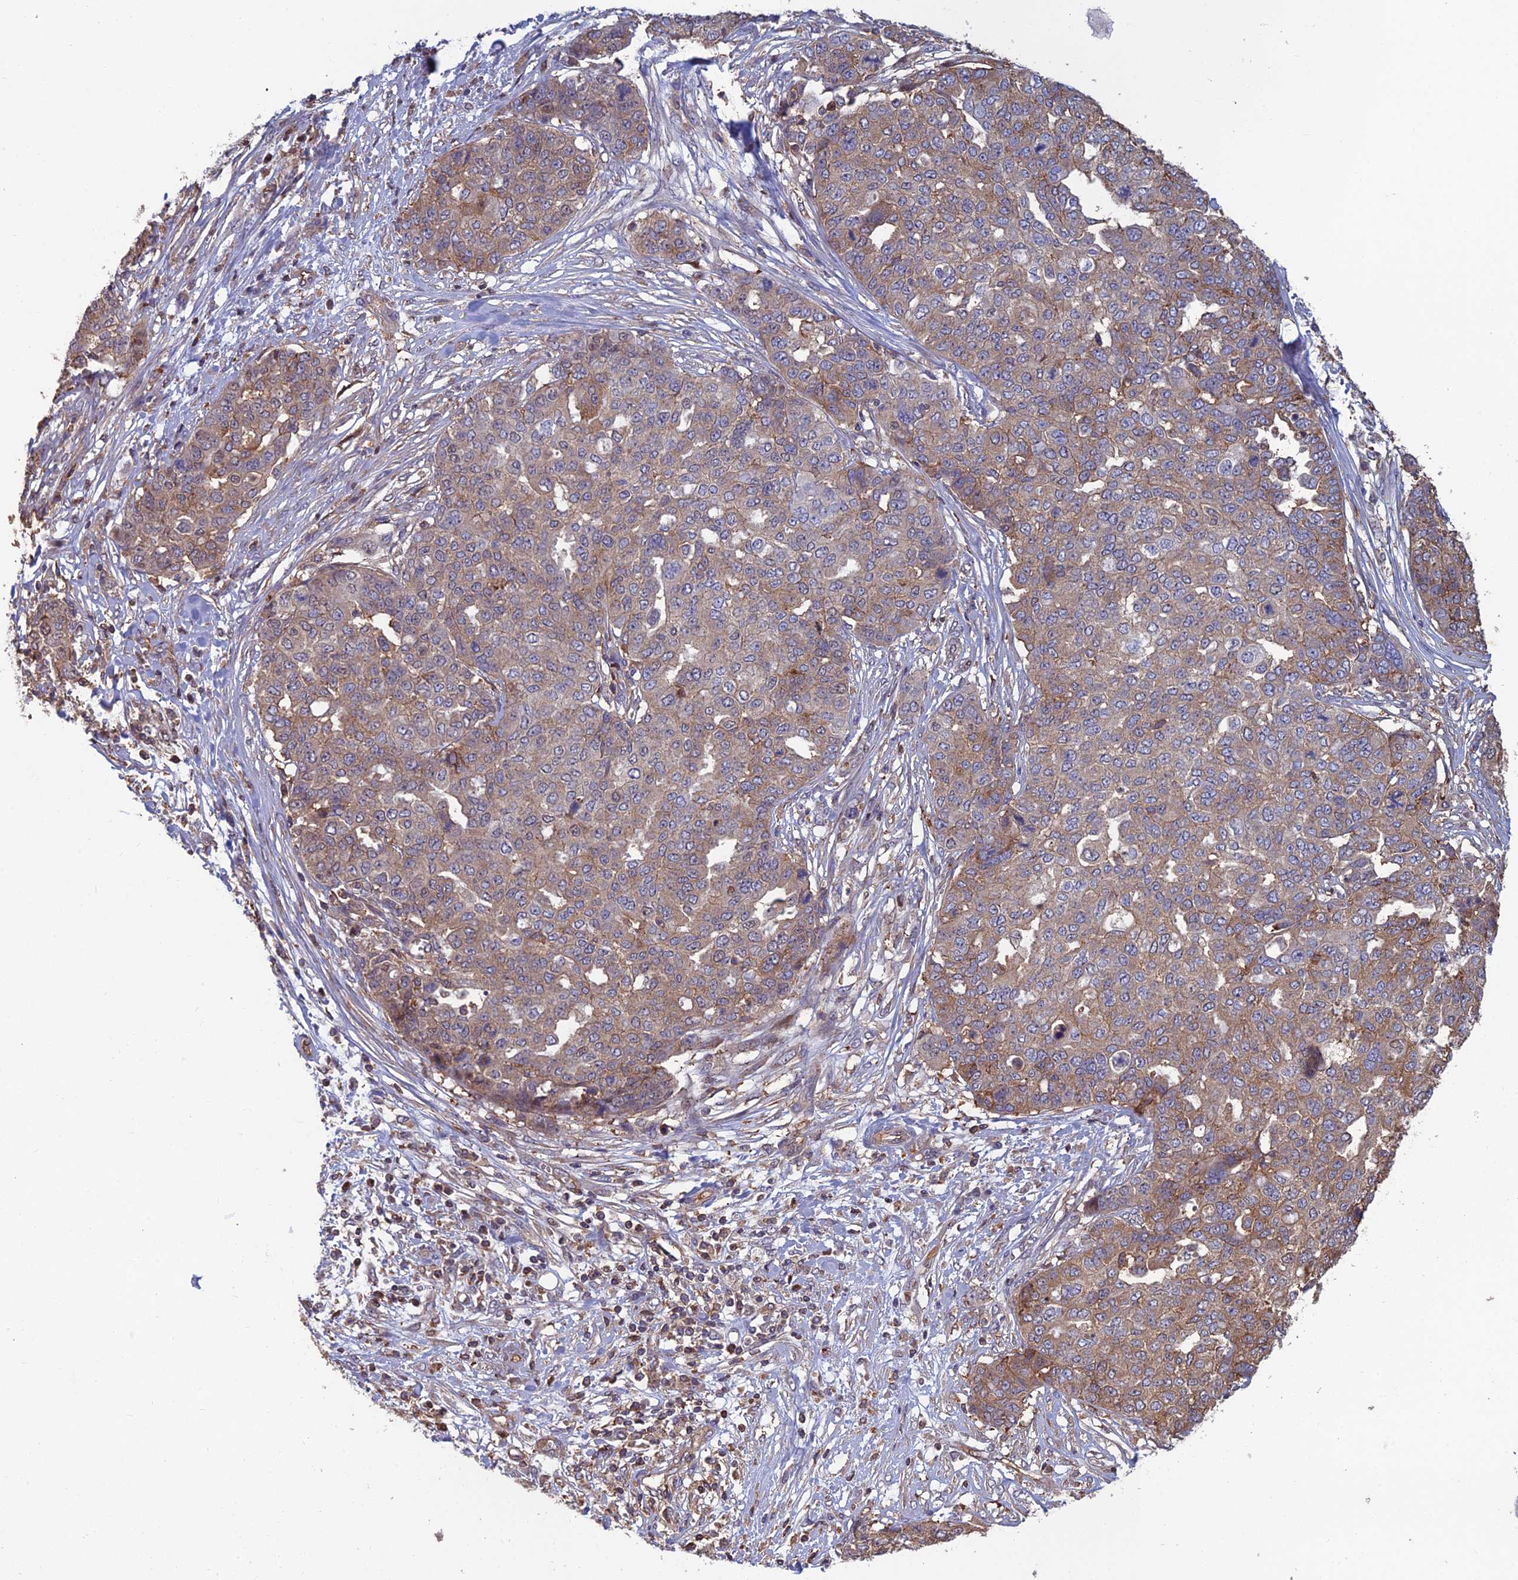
{"staining": {"intensity": "weak", "quantity": "25%-75%", "location": "cytoplasmic/membranous"}, "tissue": "ovarian cancer", "cell_type": "Tumor cells", "image_type": "cancer", "snomed": [{"axis": "morphology", "description": "Cystadenocarcinoma, serous, NOS"}, {"axis": "topography", "description": "Soft tissue"}, {"axis": "topography", "description": "Ovary"}], "caption": "Tumor cells show low levels of weak cytoplasmic/membranous staining in approximately 25%-75% of cells in ovarian serous cystadenocarcinoma.", "gene": "C15orf62", "patient": {"sex": "female", "age": 57}}